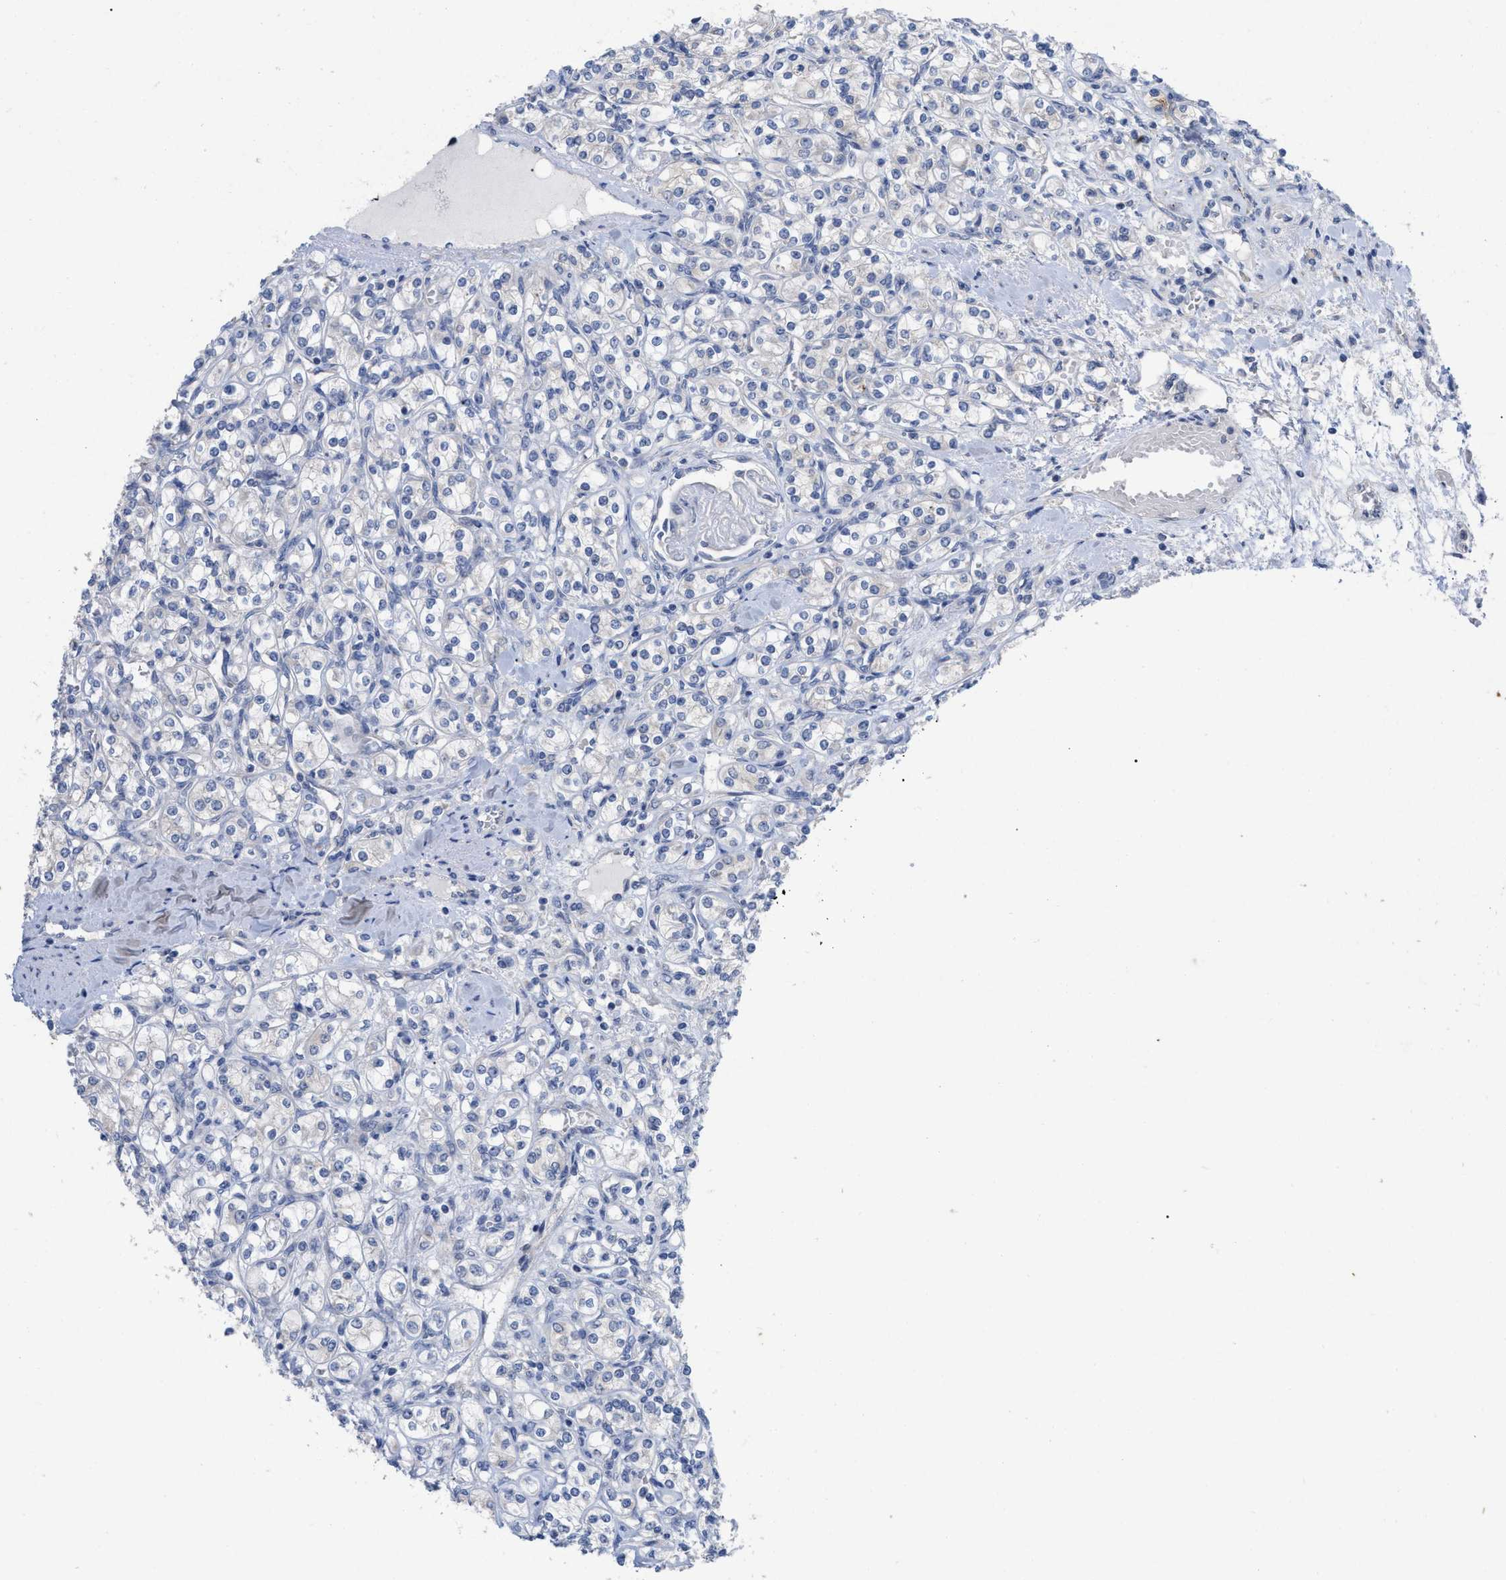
{"staining": {"intensity": "negative", "quantity": "none", "location": "none"}, "tissue": "renal cancer", "cell_type": "Tumor cells", "image_type": "cancer", "snomed": [{"axis": "morphology", "description": "Adenocarcinoma, NOS"}, {"axis": "topography", "description": "Kidney"}], "caption": "High magnification brightfield microscopy of renal cancer stained with DAB (3,3'-diaminobenzidine) (brown) and counterstained with hematoxylin (blue): tumor cells show no significant positivity.", "gene": "VIP", "patient": {"sex": "male", "age": 77}}